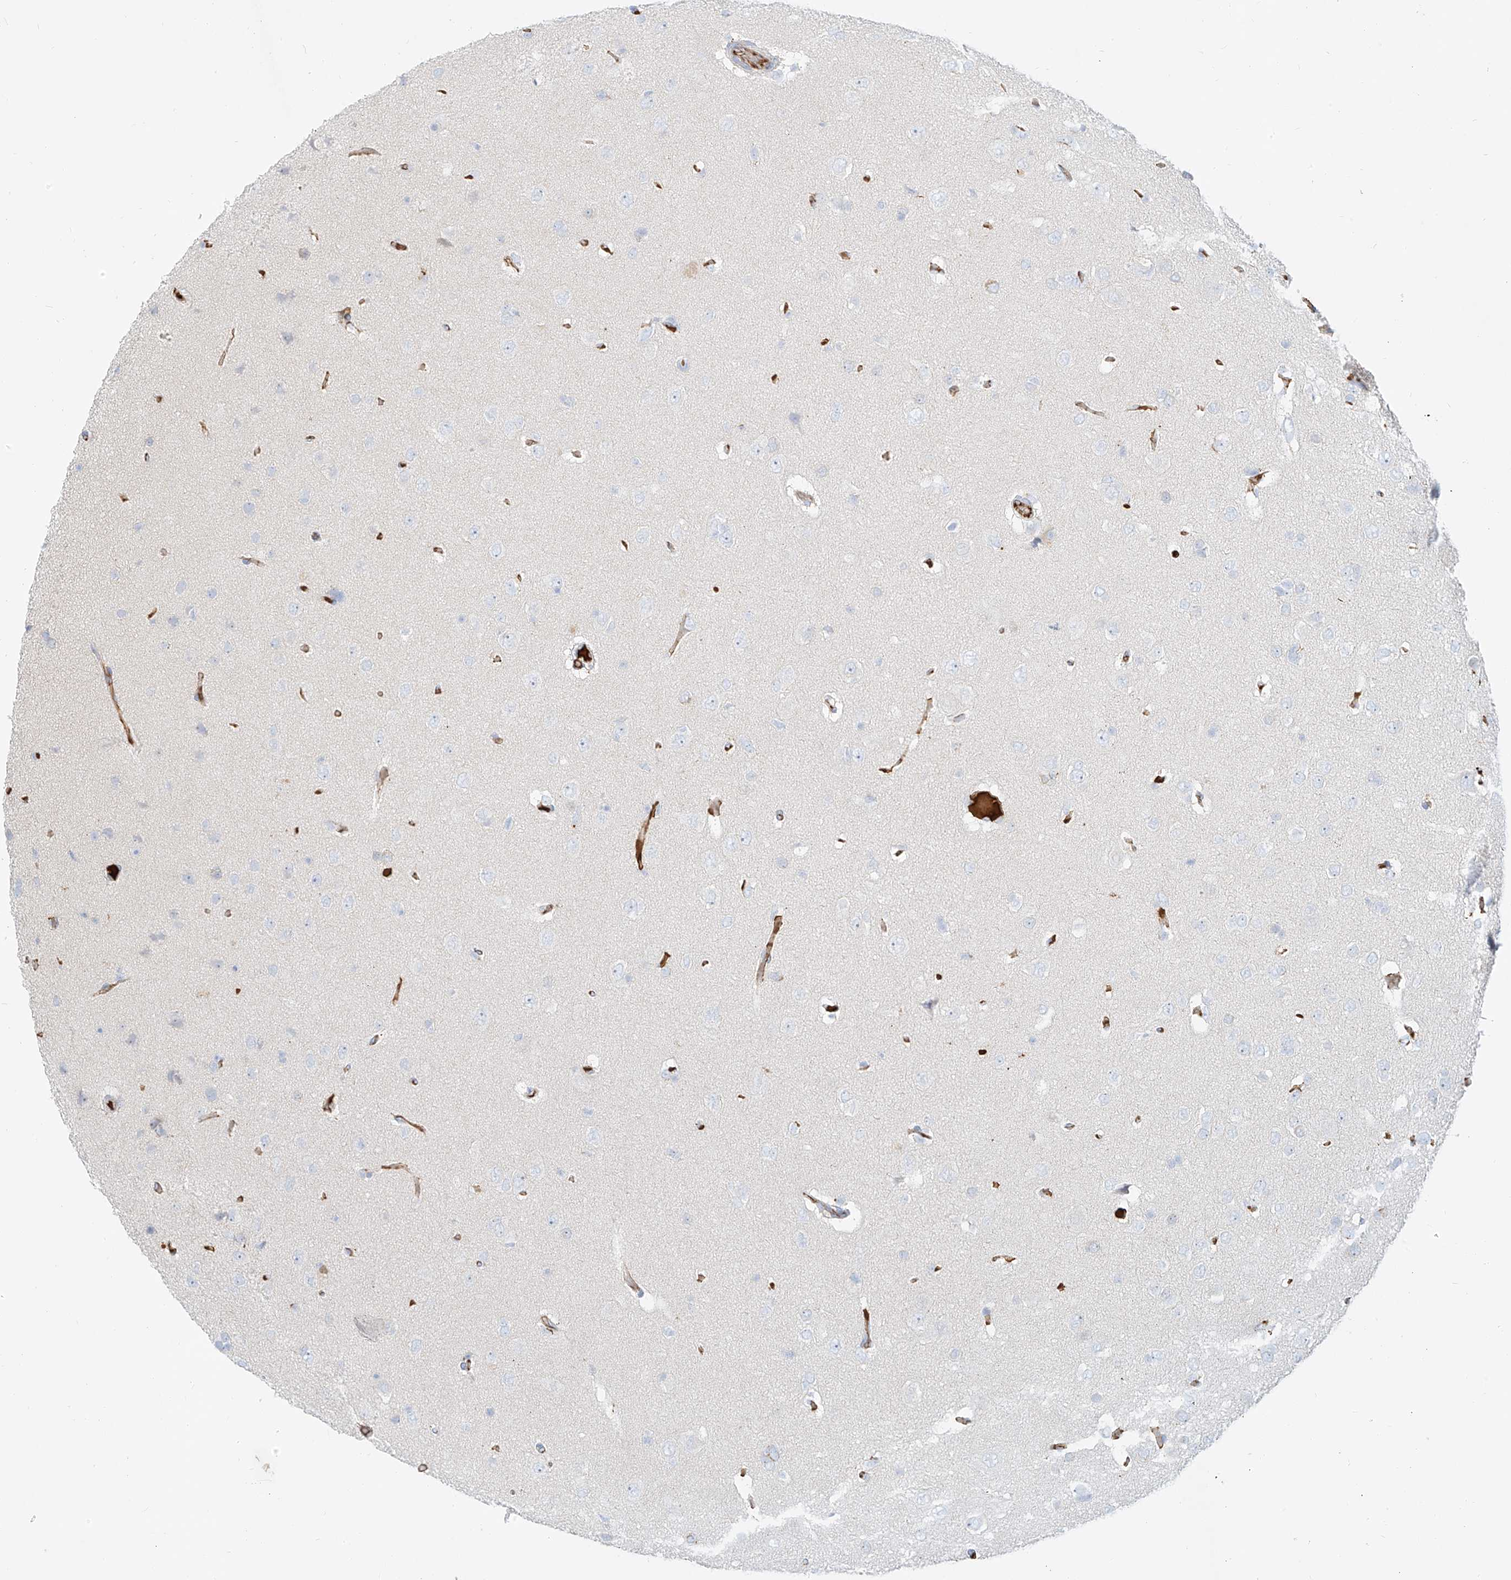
{"staining": {"intensity": "negative", "quantity": "none", "location": "none"}, "tissue": "glioma", "cell_type": "Tumor cells", "image_type": "cancer", "snomed": [{"axis": "morphology", "description": "Glioma, malignant, High grade"}, {"axis": "topography", "description": "Brain"}], "caption": "Immunohistochemistry (IHC) micrograph of neoplastic tissue: human malignant glioma (high-grade) stained with DAB demonstrates no significant protein expression in tumor cells.", "gene": "OCSTAMP", "patient": {"sex": "female", "age": 59}}